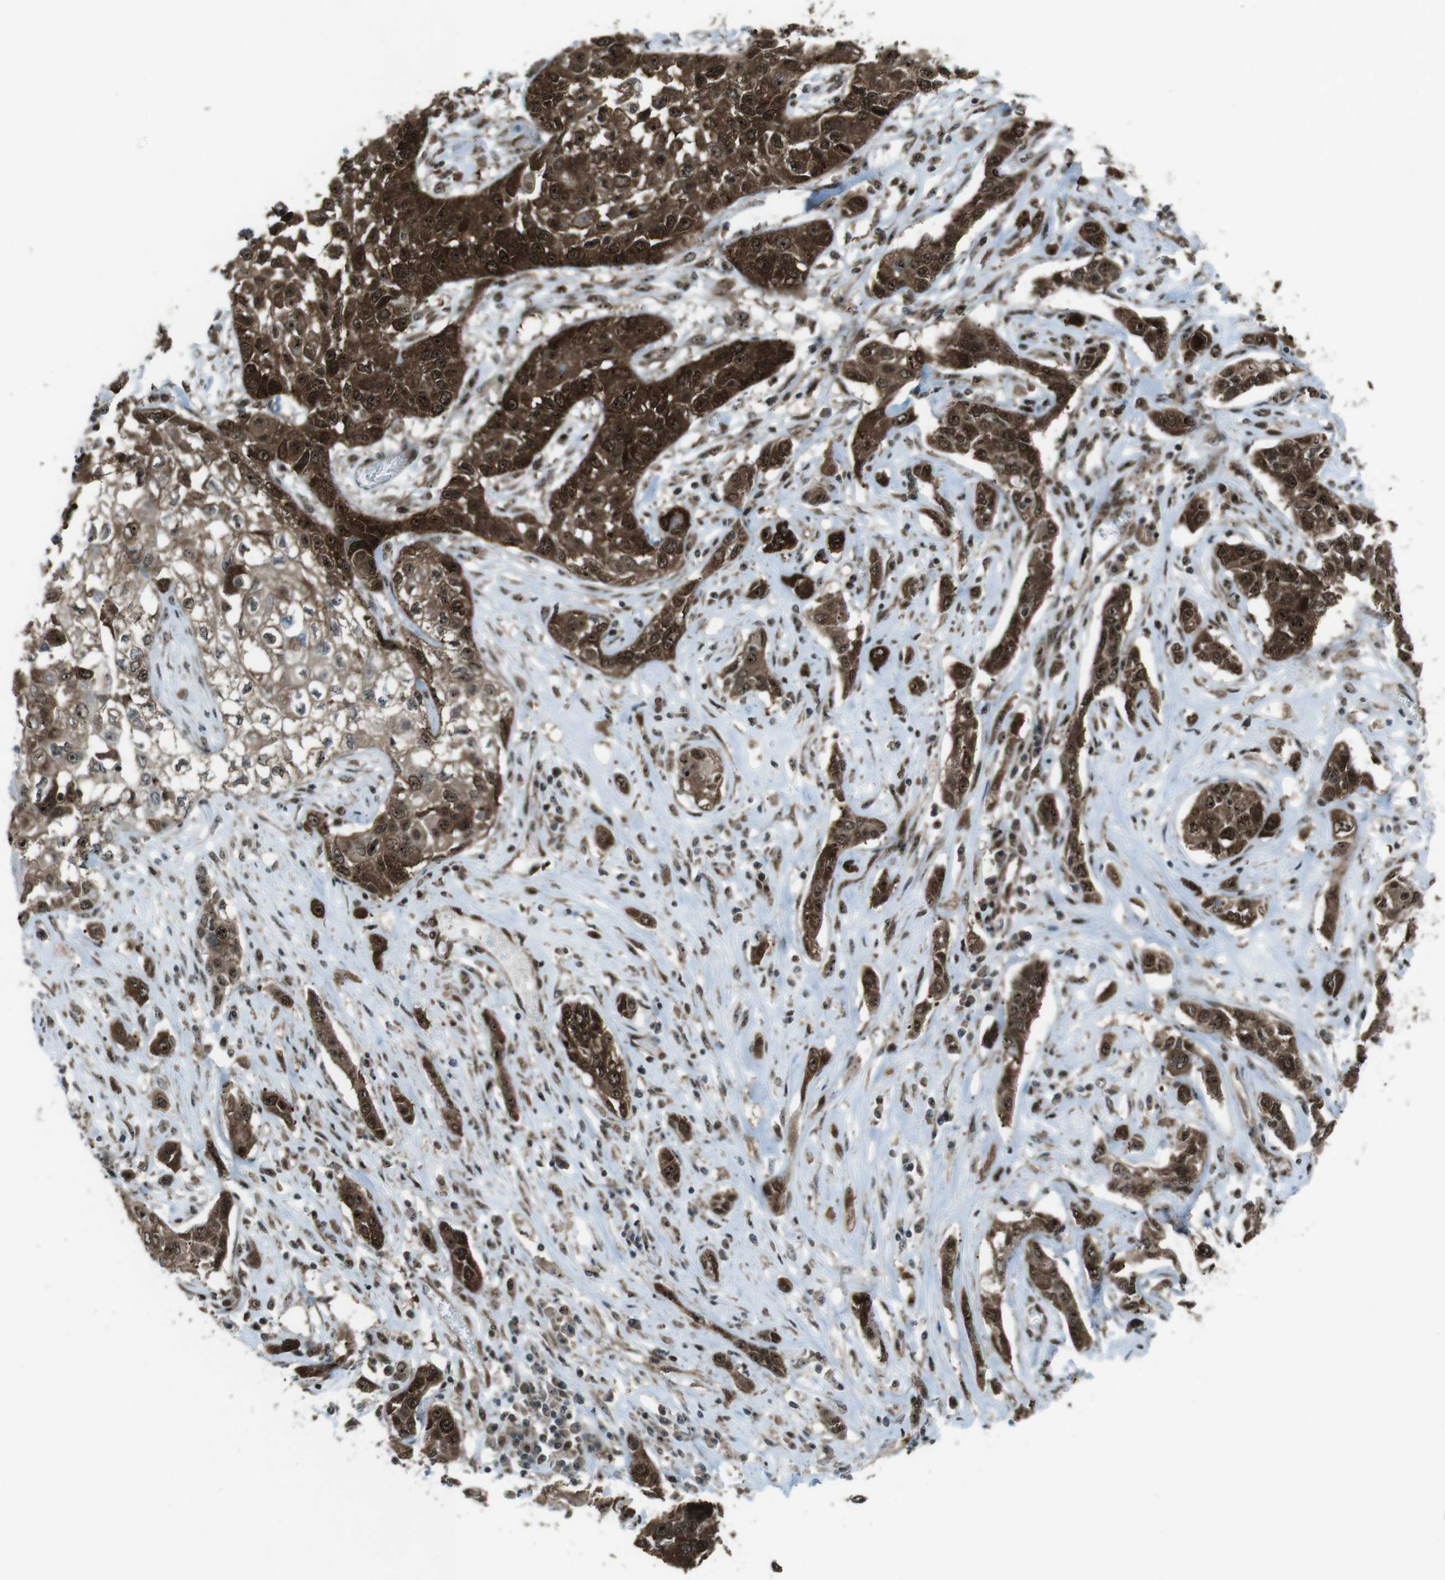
{"staining": {"intensity": "strong", "quantity": ">75%", "location": "cytoplasmic/membranous,nuclear"}, "tissue": "lung cancer", "cell_type": "Tumor cells", "image_type": "cancer", "snomed": [{"axis": "morphology", "description": "Squamous cell carcinoma, NOS"}, {"axis": "topography", "description": "Lung"}], "caption": "A high-resolution photomicrograph shows immunohistochemistry (IHC) staining of lung squamous cell carcinoma, which displays strong cytoplasmic/membranous and nuclear staining in approximately >75% of tumor cells. Using DAB (brown) and hematoxylin (blue) stains, captured at high magnification using brightfield microscopy.", "gene": "CSNK1D", "patient": {"sex": "male", "age": 71}}